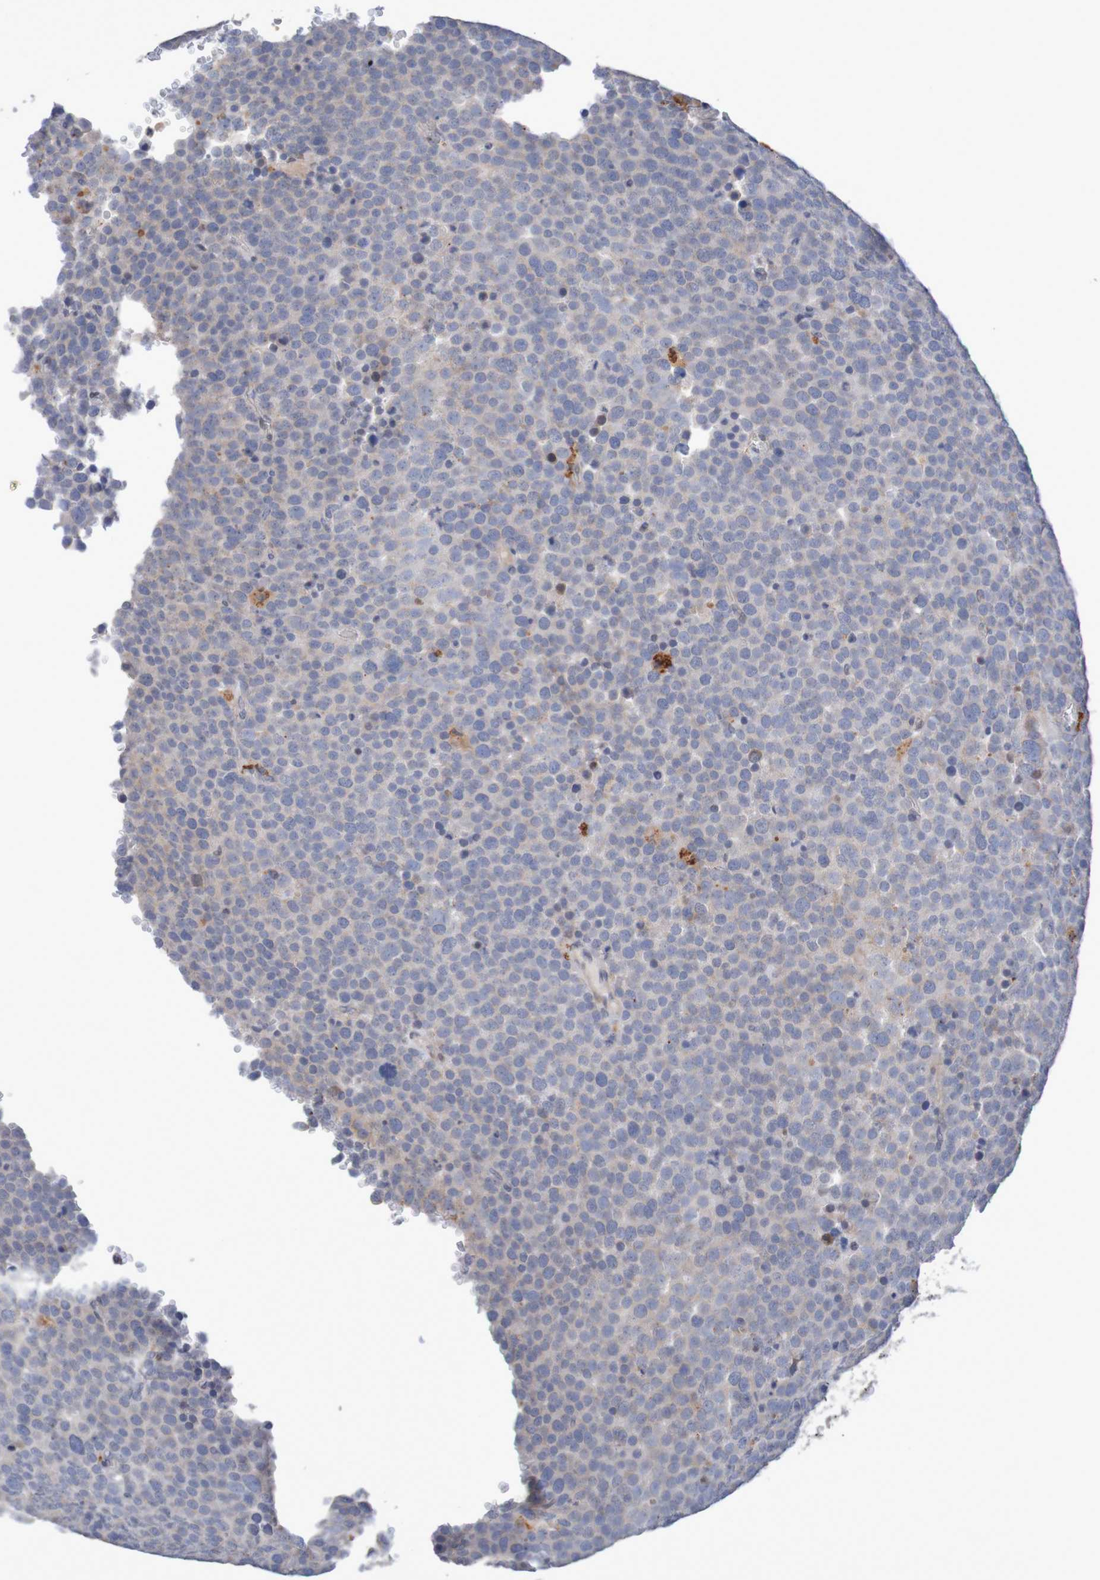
{"staining": {"intensity": "moderate", "quantity": "<25%", "location": "cytoplasmic/membranous"}, "tissue": "testis cancer", "cell_type": "Tumor cells", "image_type": "cancer", "snomed": [{"axis": "morphology", "description": "Seminoma, NOS"}, {"axis": "topography", "description": "Testis"}], "caption": "About <25% of tumor cells in human seminoma (testis) display moderate cytoplasmic/membranous protein expression as visualized by brown immunohistochemical staining.", "gene": "FBP2", "patient": {"sex": "male", "age": 71}}